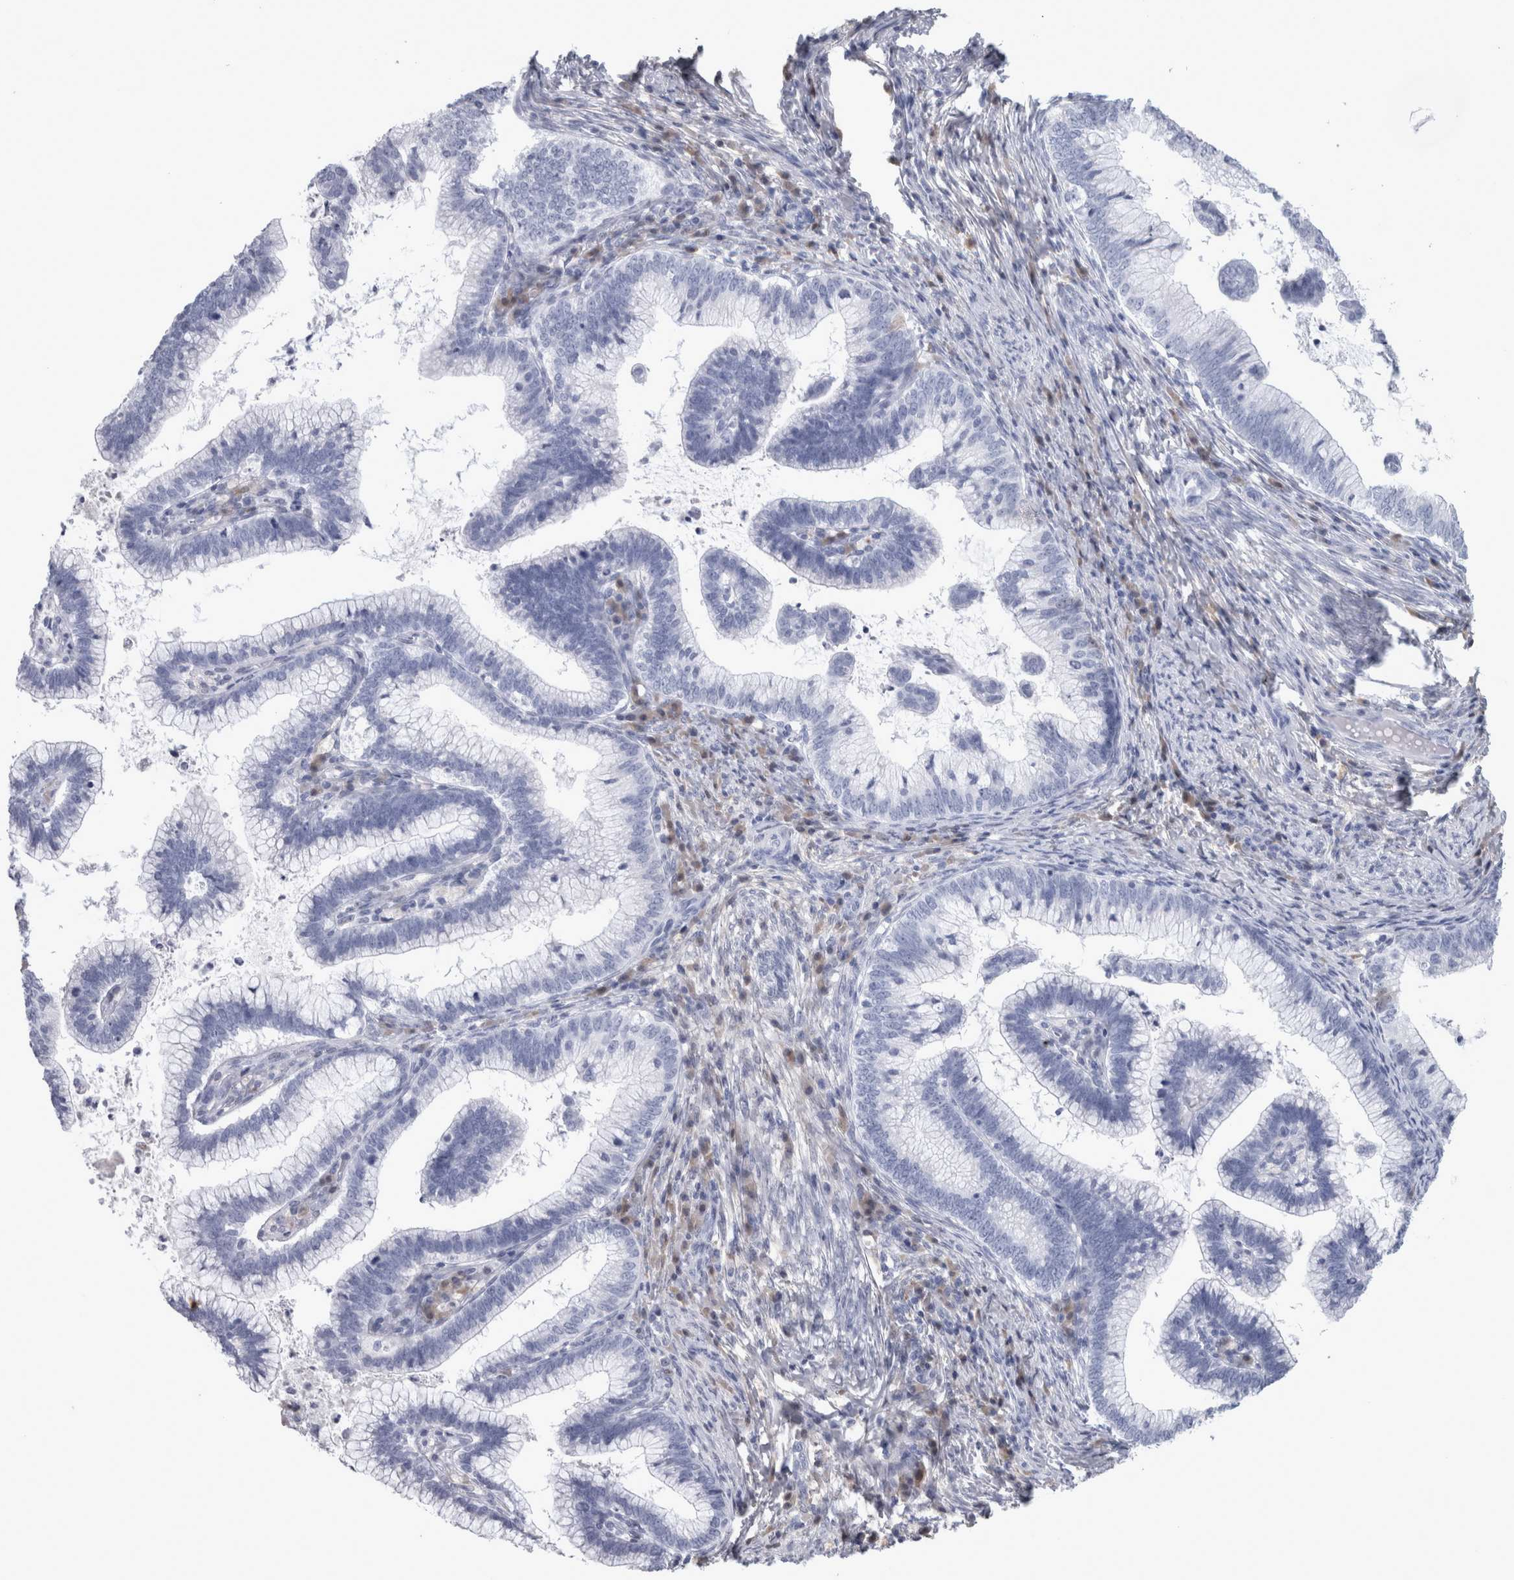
{"staining": {"intensity": "negative", "quantity": "none", "location": "none"}, "tissue": "cervical cancer", "cell_type": "Tumor cells", "image_type": "cancer", "snomed": [{"axis": "morphology", "description": "Adenocarcinoma, NOS"}, {"axis": "topography", "description": "Cervix"}], "caption": "Immunohistochemistry (IHC) image of cervical adenocarcinoma stained for a protein (brown), which demonstrates no staining in tumor cells.", "gene": "CA8", "patient": {"sex": "female", "age": 36}}